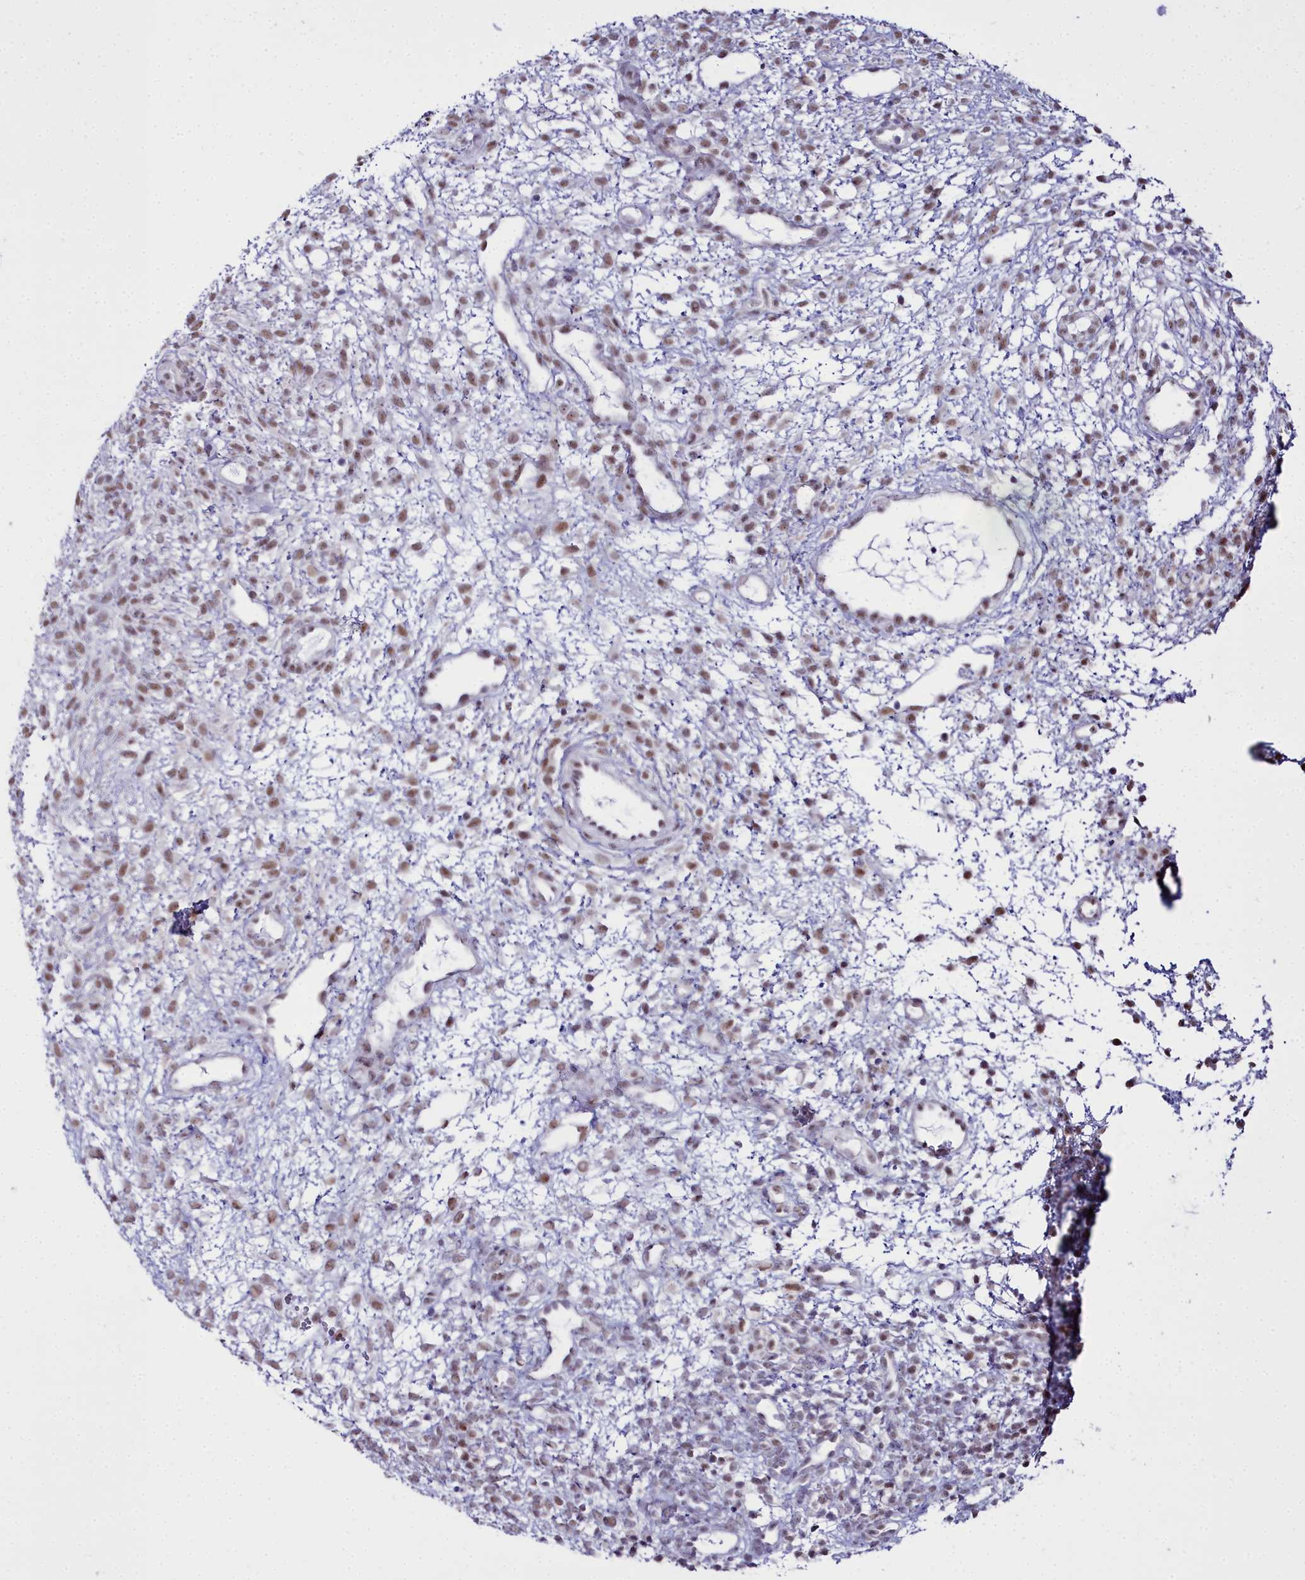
{"staining": {"intensity": "weak", "quantity": ">75%", "location": "nuclear"}, "tissue": "ovary", "cell_type": "Ovarian stroma cells", "image_type": "normal", "snomed": [{"axis": "morphology", "description": "Normal tissue, NOS"}, {"axis": "morphology", "description": "Cyst, NOS"}, {"axis": "topography", "description": "Ovary"}], "caption": "Ovarian stroma cells show low levels of weak nuclear staining in approximately >75% of cells in normal human ovary.", "gene": "RBM12", "patient": {"sex": "female", "age": 18}}